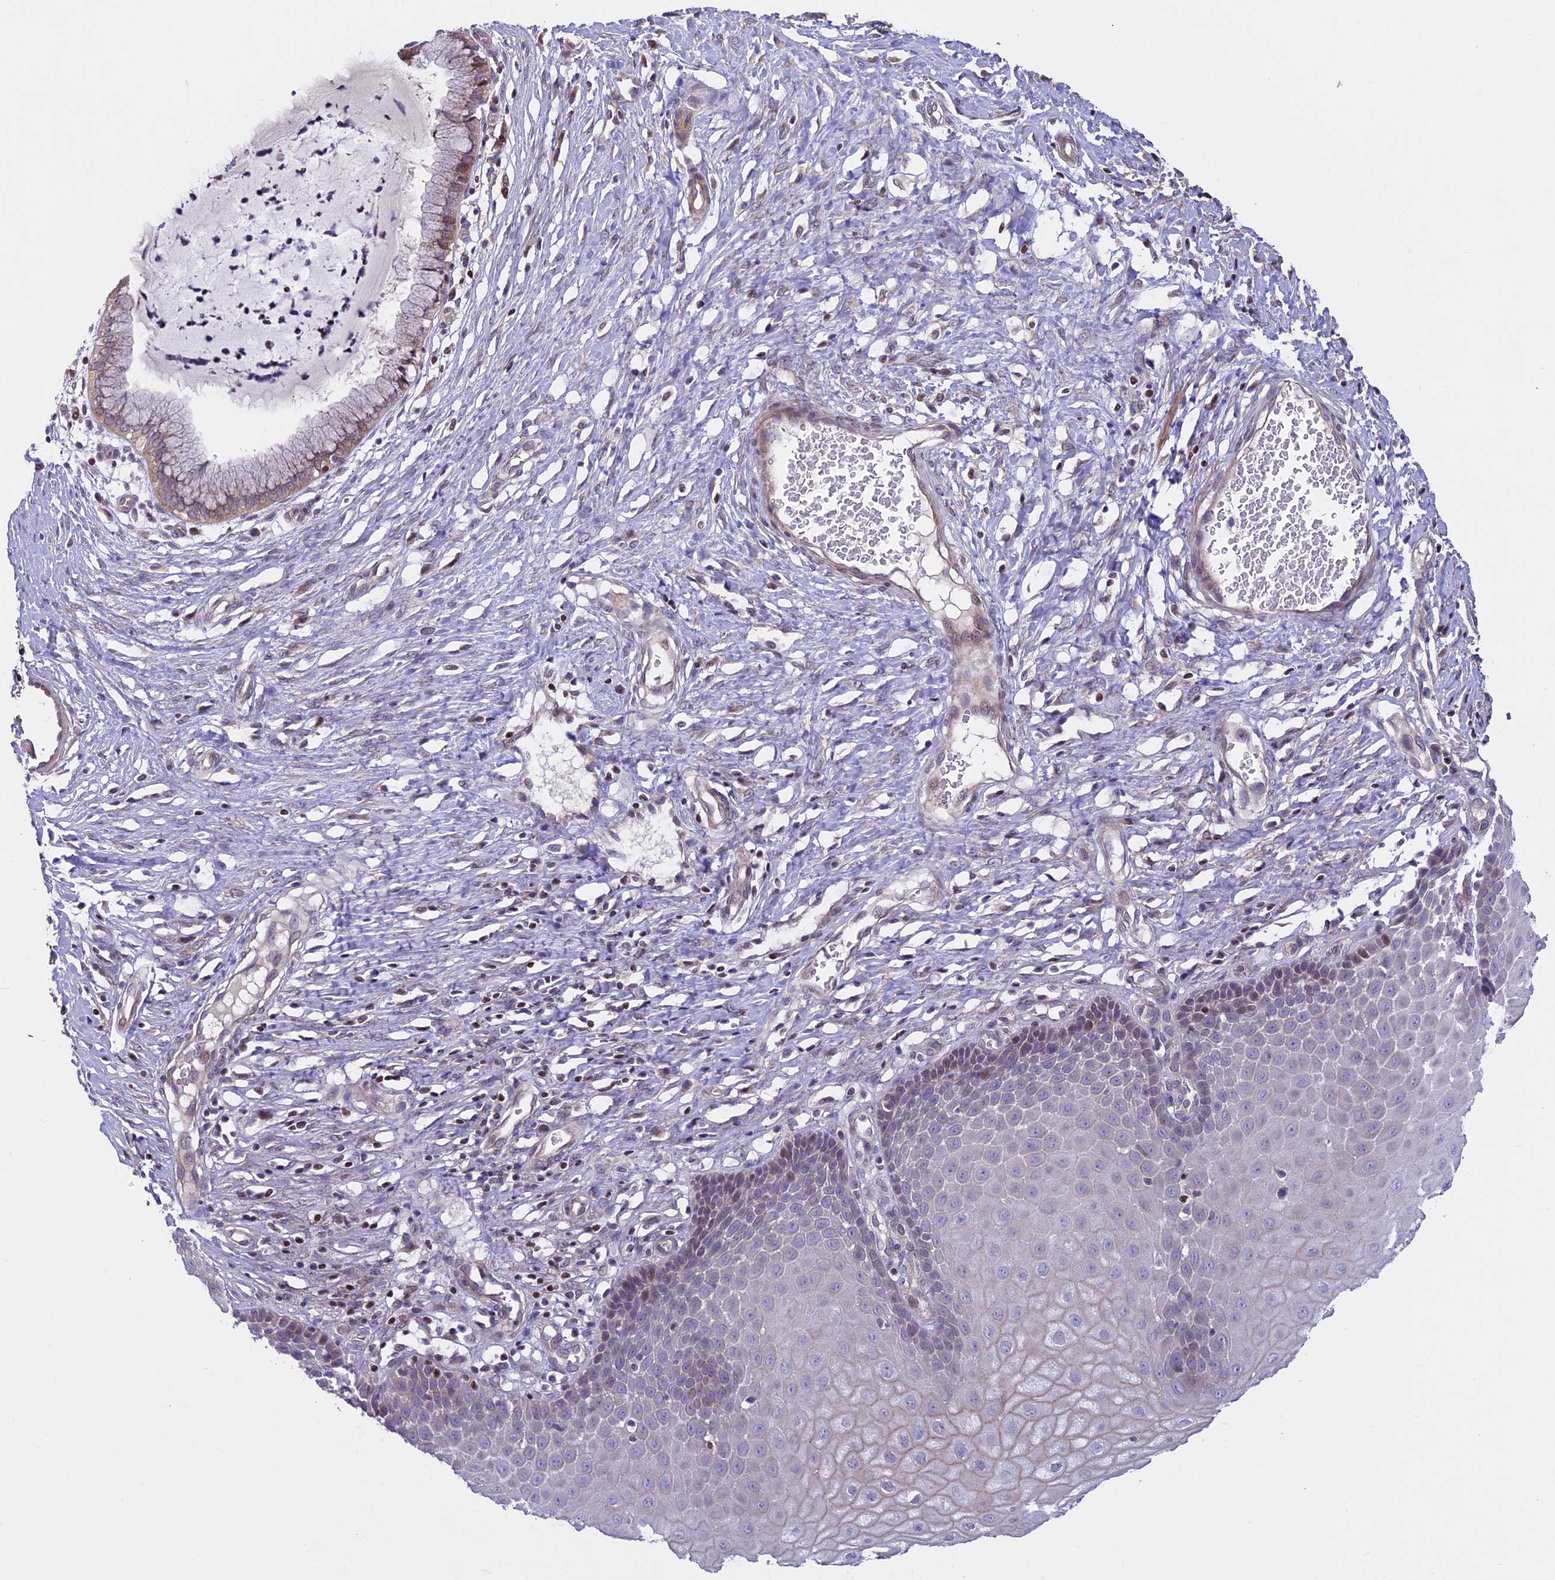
{"staining": {"intensity": "moderate", "quantity": "<25%", "location": "cytoplasmic/membranous,nuclear"}, "tissue": "cervix", "cell_type": "Glandular cells", "image_type": "normal", "snomed": [{"axis": "morphology", "description": "Normal tissue, NOS"}, {"axis": "topography", "description": "Cervix"}], "caption": "Moderate cytoplasmic/membranous,nuclear staining is seen in about <25% of glandular cells in benign cervix.", "gene": "MAN2C1", "patient": {"sex": "female", "age": 55}}